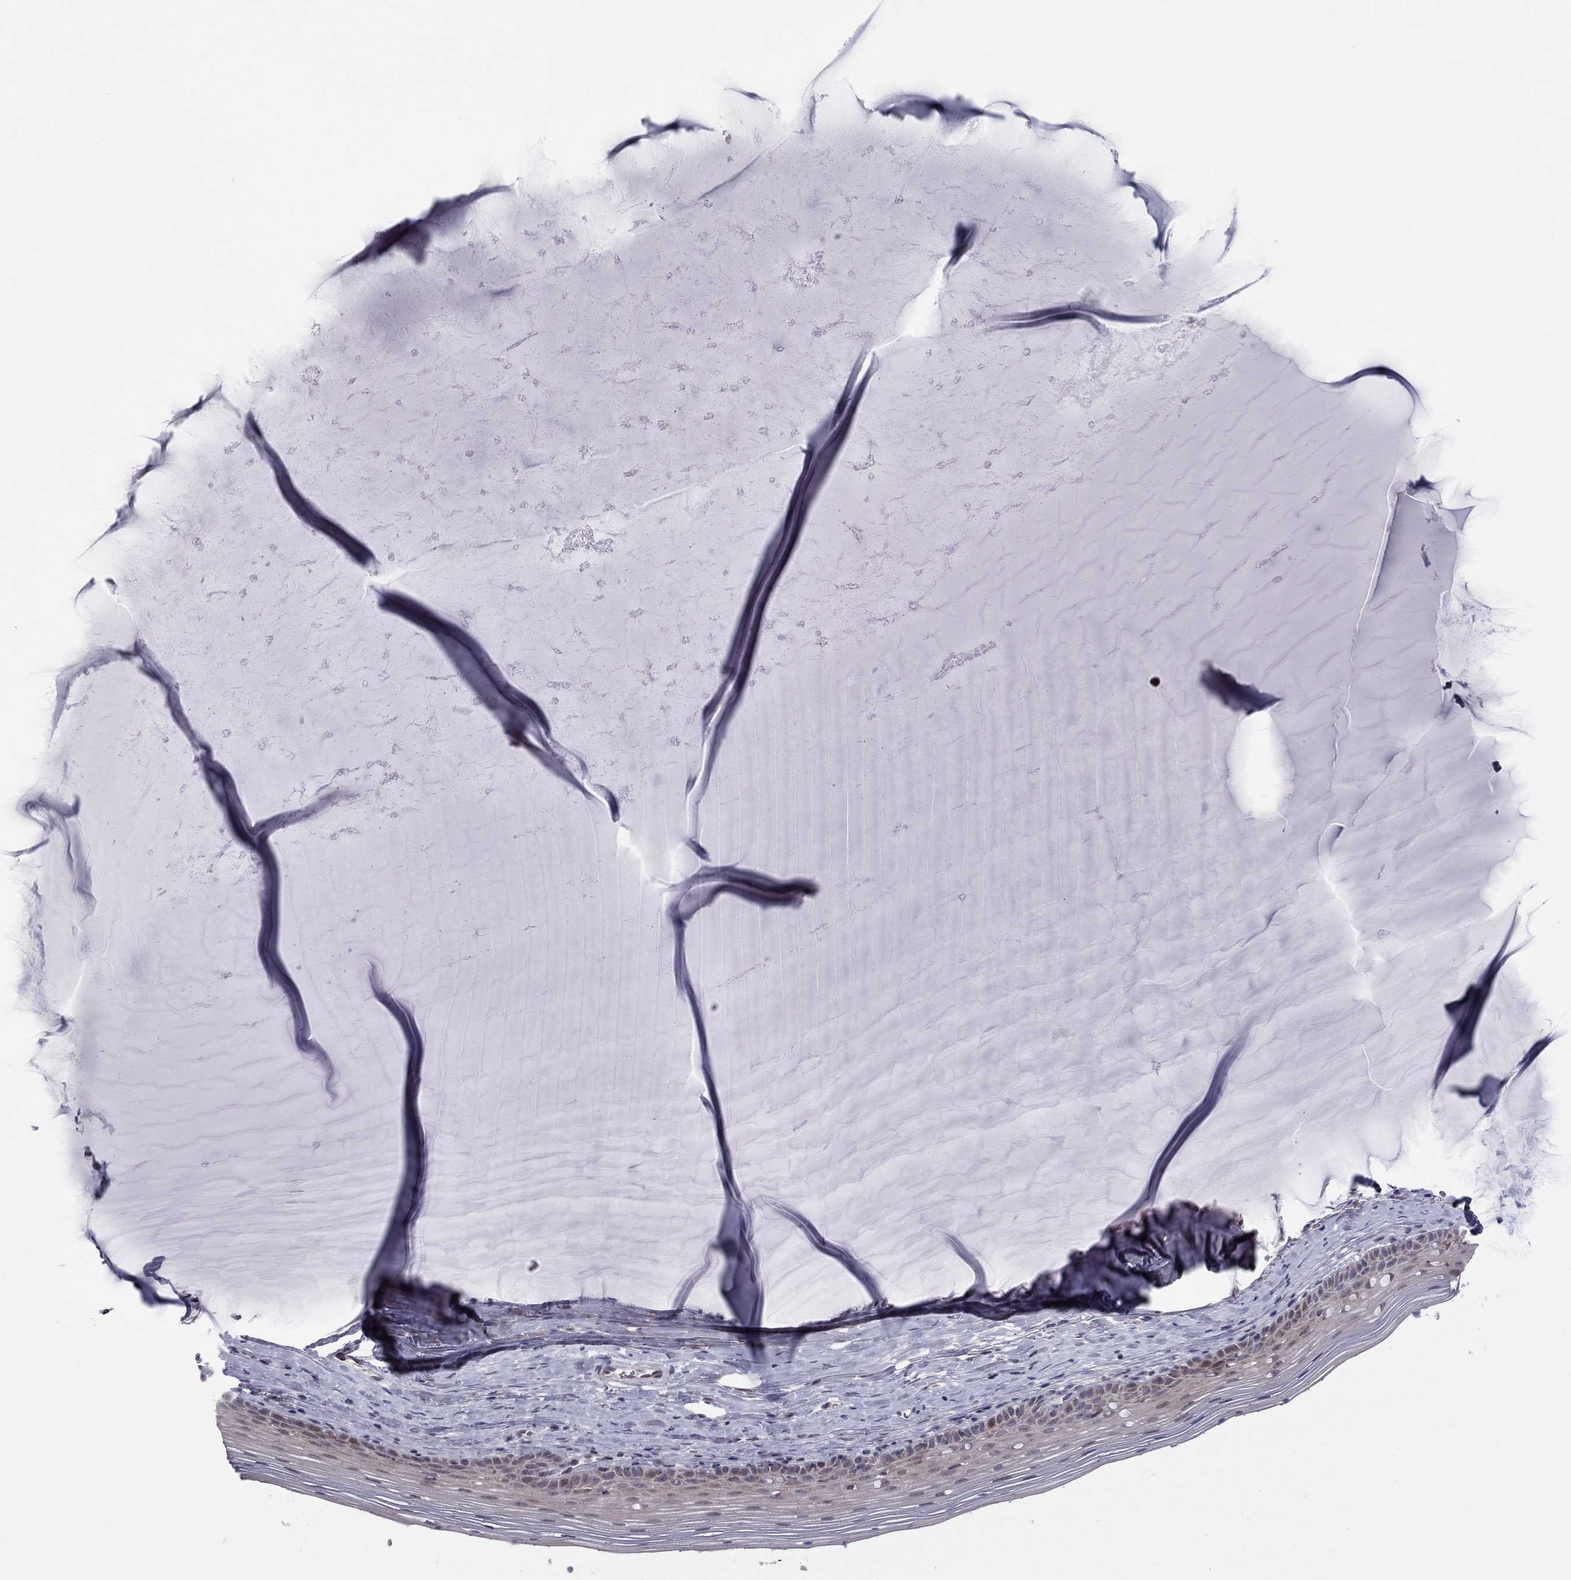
{"staining": {"intensity": "negative", "quantity": "none", "location": "none"}, "tissue": "cervix", "cell_type": "Glandular cells", "image_type": "normal", "snomed": [{"axis": "morphology", "description": "Normal tissue, NOS"}, {"axis": "topography", "description": "Cervix"}], "caption": "DAB (3,3'-diaminobenzidine) immunohistochemical staining of unremarkable human cervix exhibits no significant expression in glandular cells. The staining is performed using DAB (3,3'-diaminobenzidine) brown chromogen with nuclei counter-stained in using hematoxylin.", "gene": "MC3R", "patient": {"sex": "female", "age": 40}}